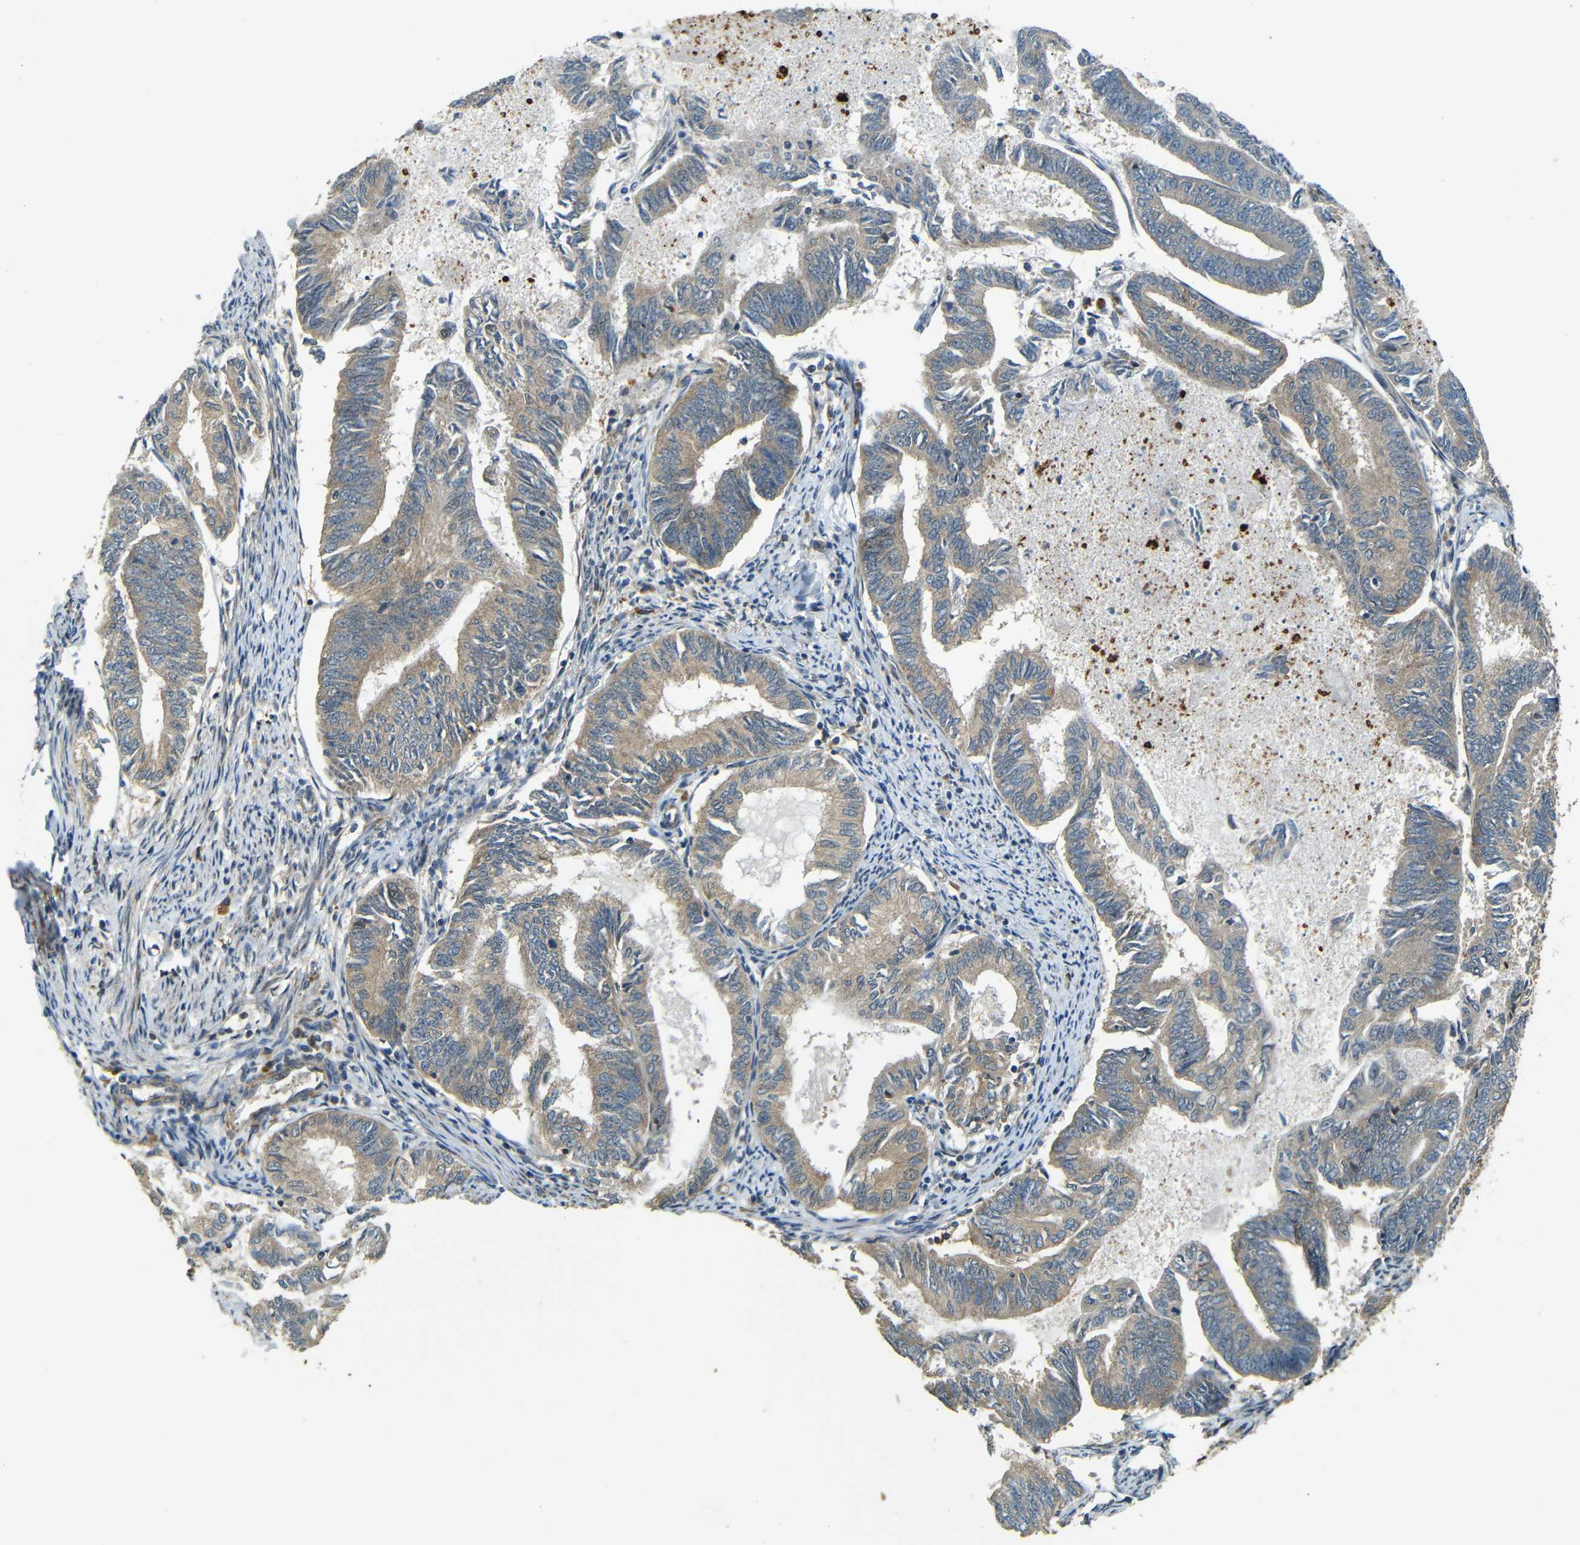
{"staining": {"intensity": "weak", "quantity": ">75%", "location": "cytoplasmic/membranous"}, "tissue": "endometrial cancer", "cell_type": "Tumor cells", "image_type": "cancer", "snomed": [{"axis": "morphology", "description": "Adenocarcinoma, NOS"}, {"axis": "topography", "description": "Endometrium"}], "caption": "Adenocarcinoma (endometrial) stained for a protein displays weak cytoplasmic/membranous positivity in tumor cells.", "gene": "FNDC3A", "patient": {"sex": "female", "age": 86}}